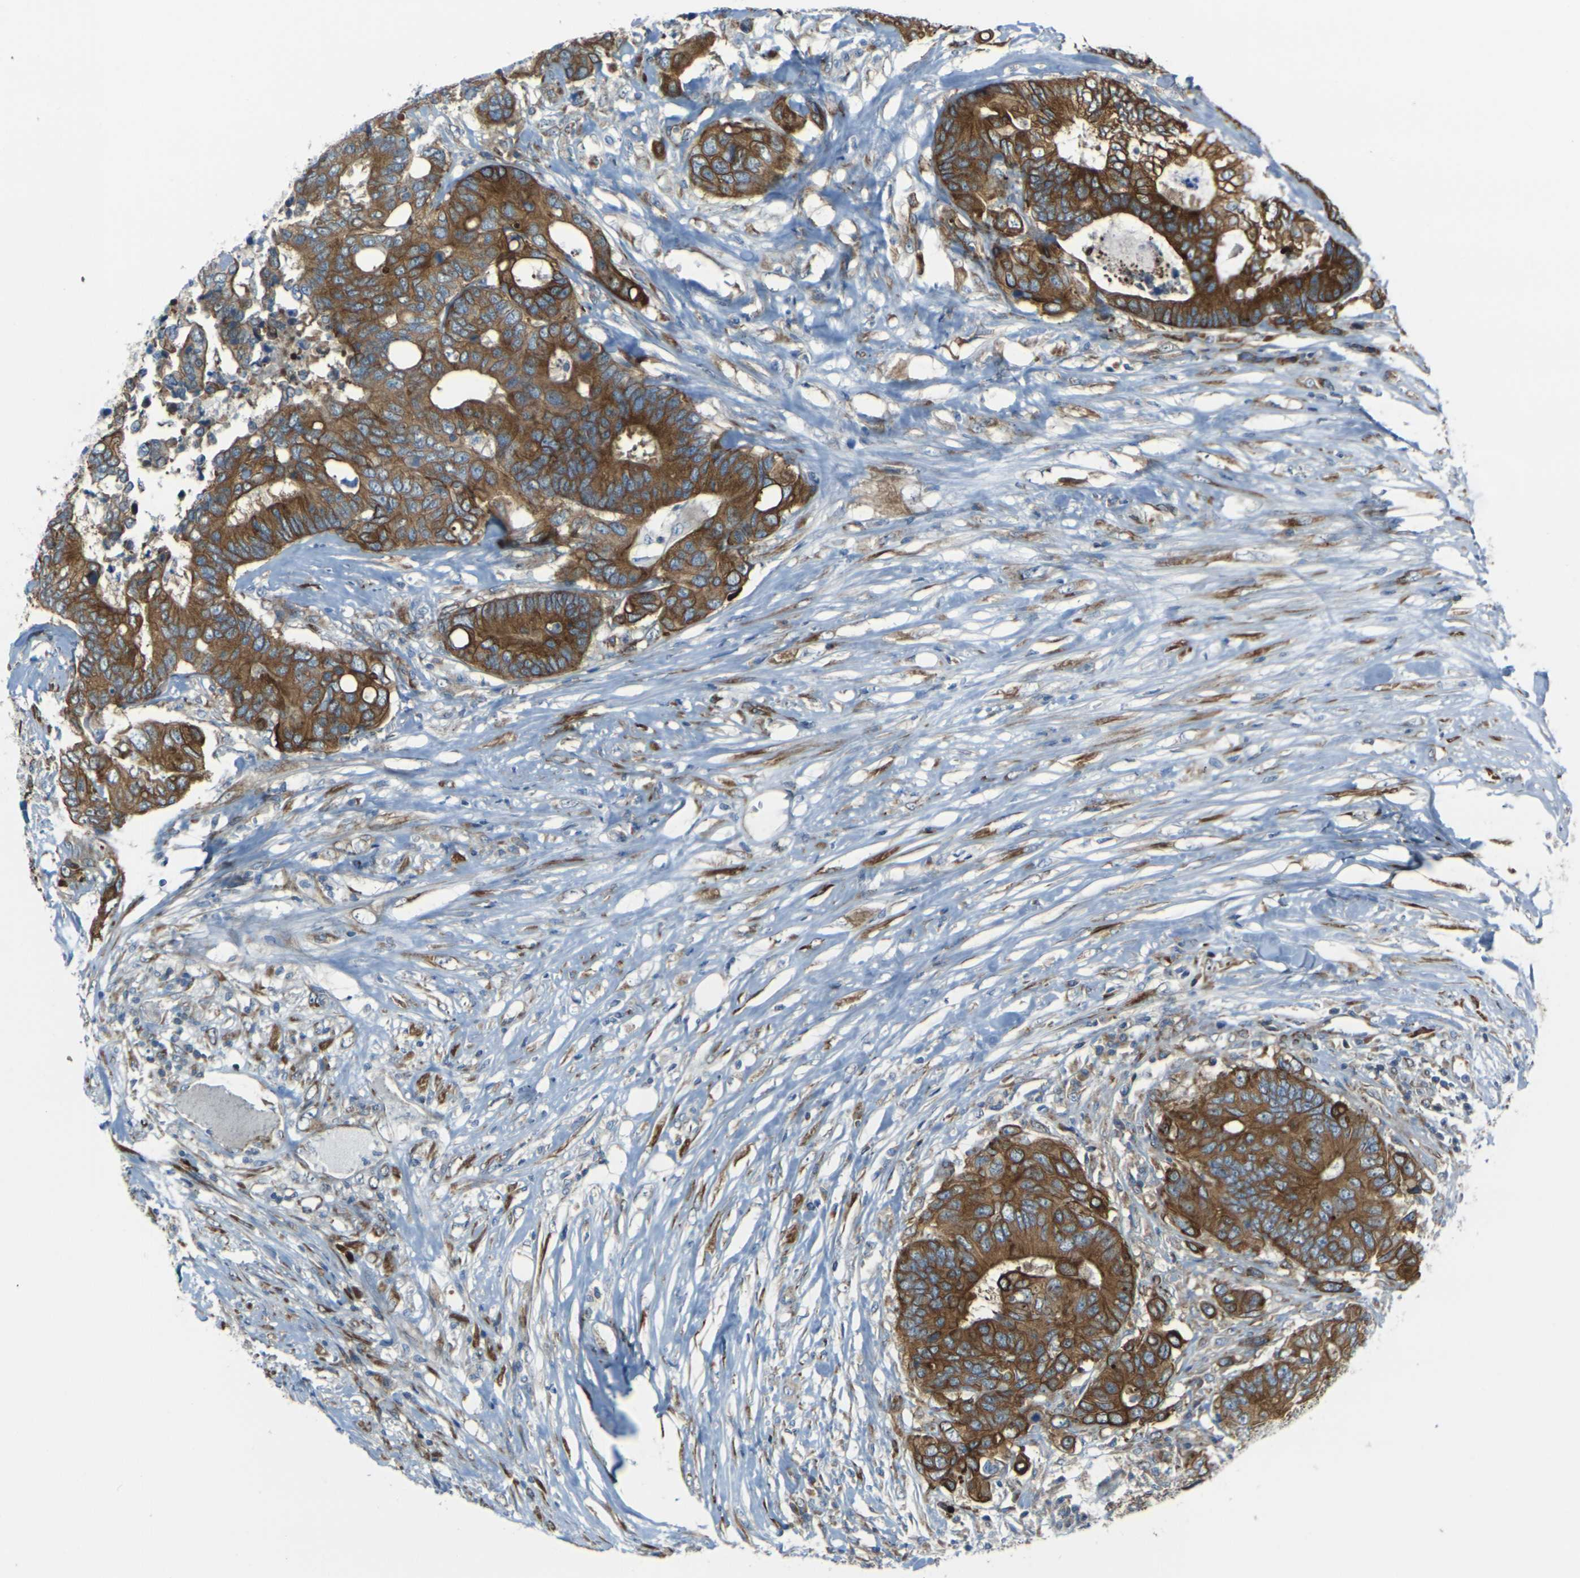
{"staining": {"intensity": "strong", "quantity": ">75%", "location": "cytoplasmic/membranous"}, "tissue": "colorectal cancer", "cell_type": "Tumor cells", "image_type": "cancer", "snomed": [{"axis": "morphology", "description": "Adenocarcinoma, NOS"}, {"axis": "topography", "description": "Rectum"}], "caption": "Strong cytoplasmic/membranous staining for a protein is identified in approximately >75% of tumor cells of colorectal cancer (adenocarcinoma) using IHC.", "gene": "CELSR2", "patient": {"sex": "male", "age": 55}}